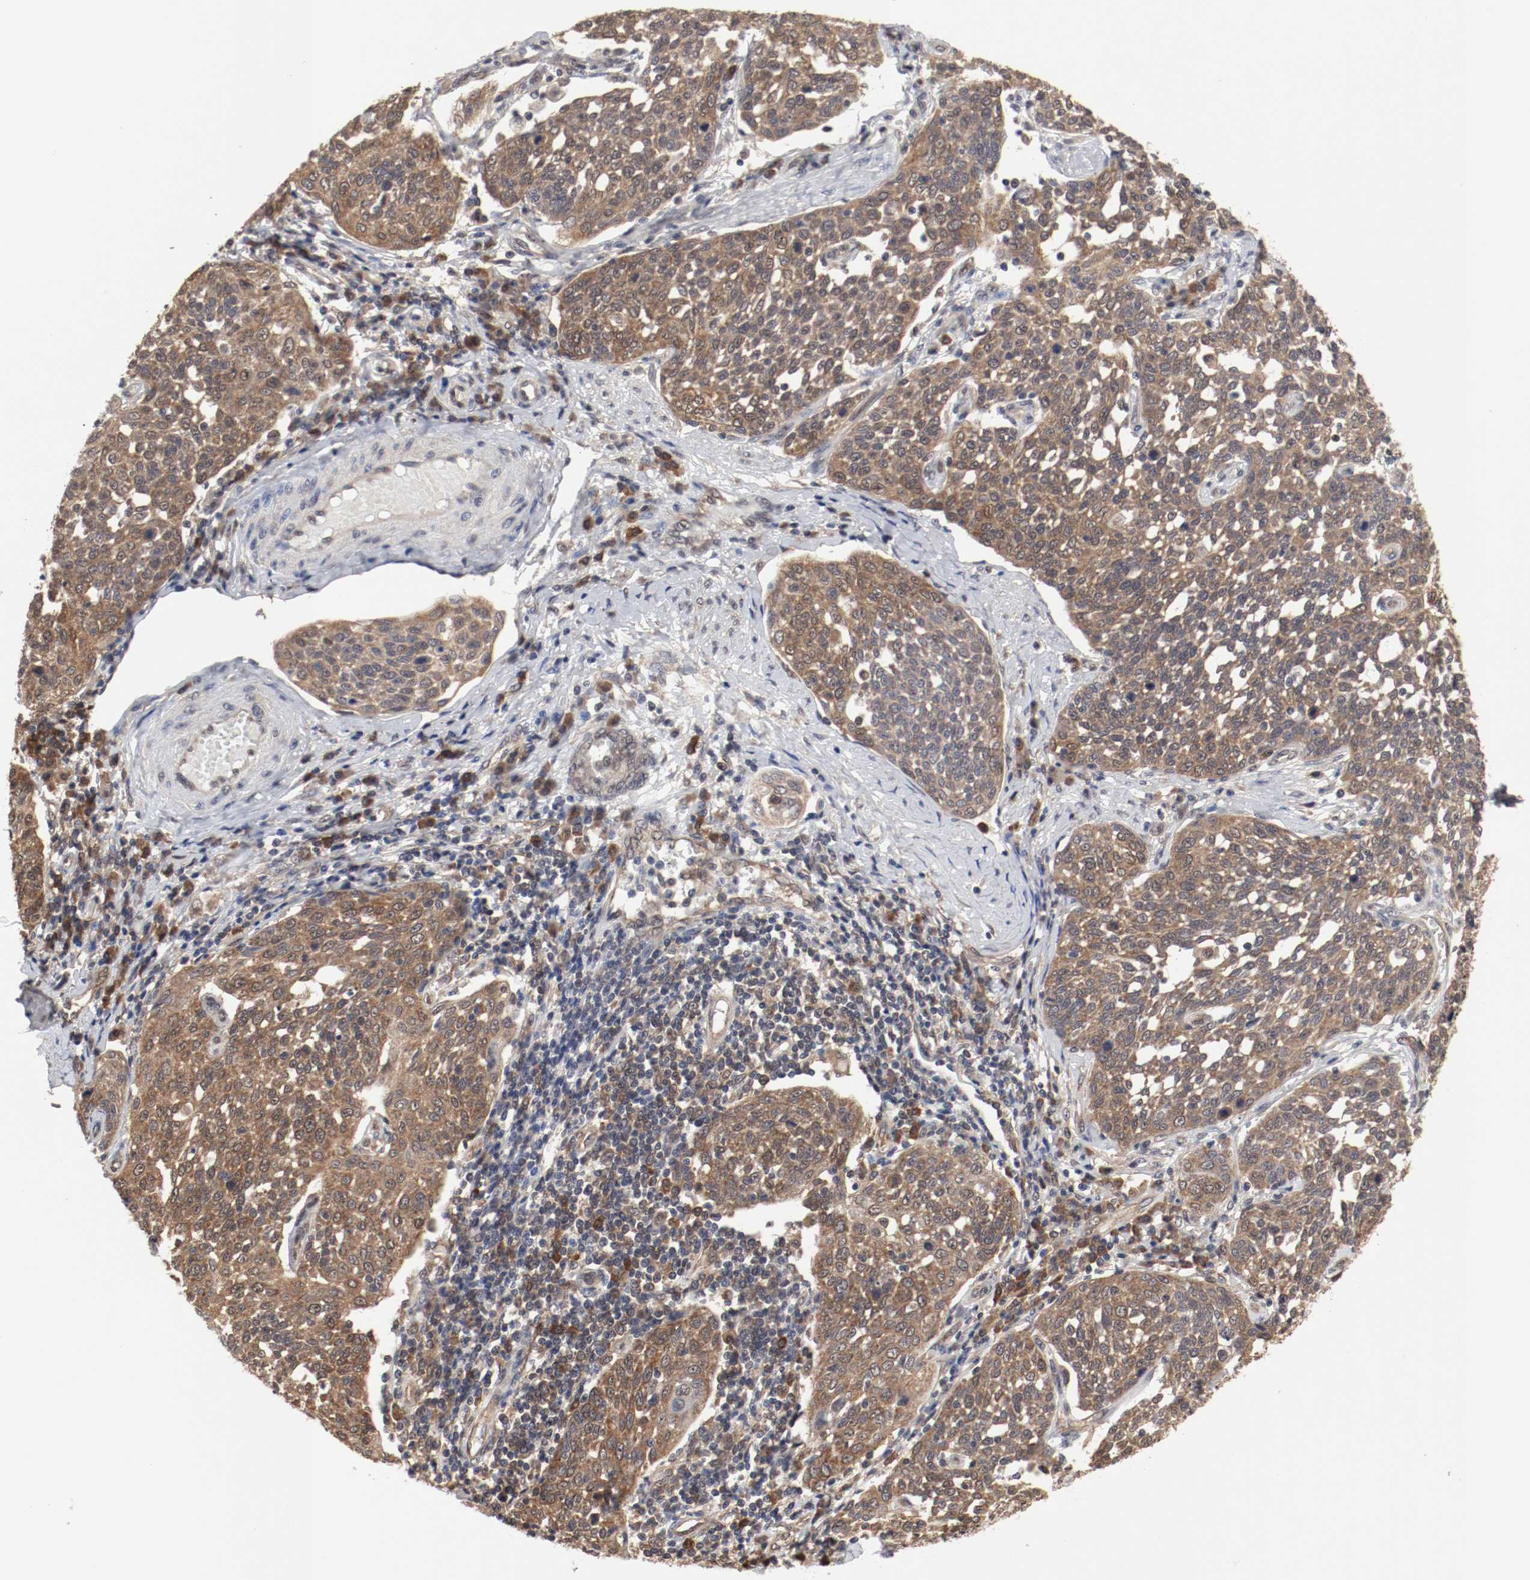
{"staining": {"intensity": "moderate", "quantity": ">75%", "location": "cytoplasmic/membranous,nuclear"}, "tissue": "cervical cancer", "cell_type": "Tumor cells", "image_type": "cancer", "snomed": [{"axis": "morphology", "description": "Squamous cell carcinoma, NOS"}, {"axis": "topography", "description": "Cervix"}], "caption": "About >75% of tumor cells in cervical cancer (squamous cell carcinoma) show moderate cytoplasmic/membranous and nuclear protein staining as visualized by brown immunohistochemical staining.", "gene": "AFG3L2", "patient": {"sex": "female", "age": 34}}